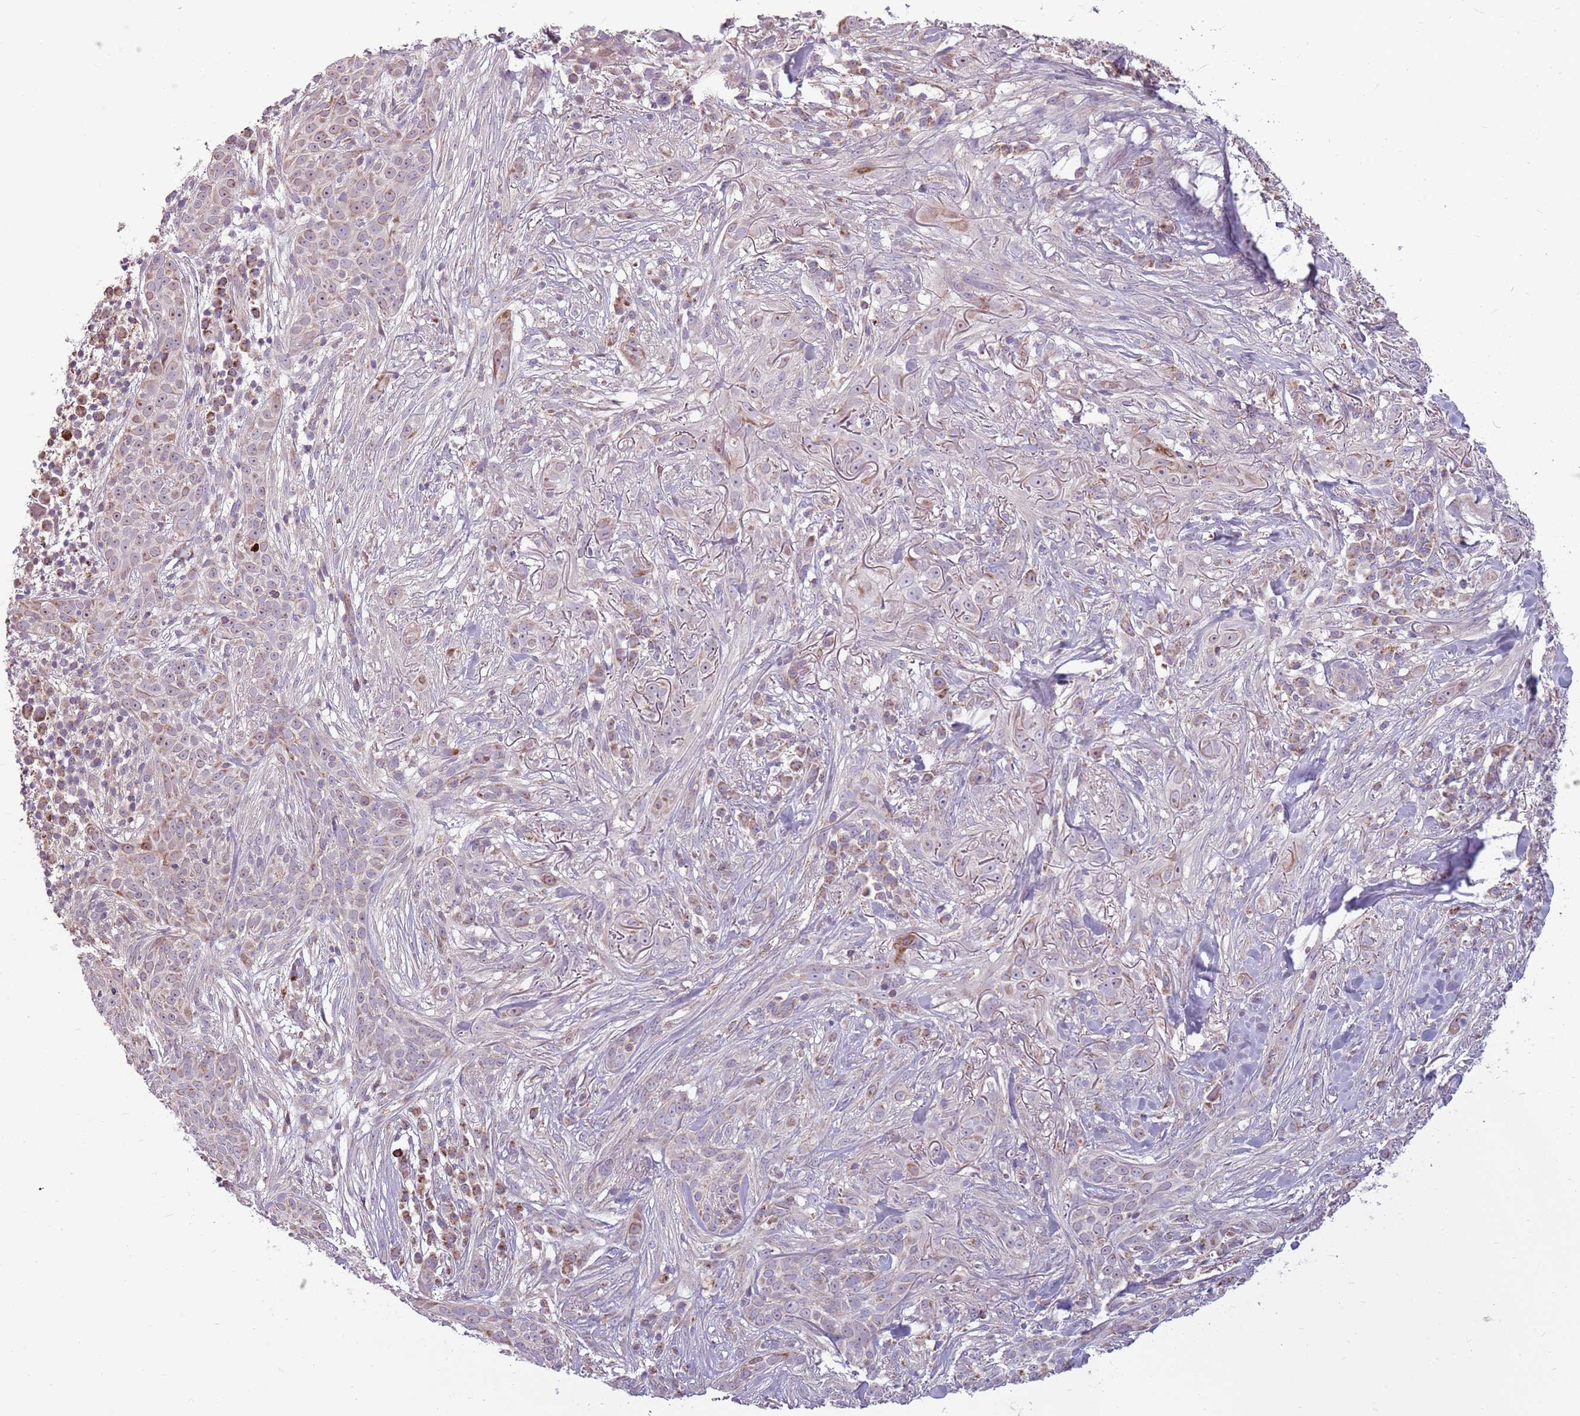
{"staining": {"intensity": "moderate", "quantity": "<25%", "location": "cytoplasmic/membranous"}, "tissue": "skin cancer", "cell_type": "Tumor cells", "image_type": "cancer", "snomed": [{"axis": "morphology", "description": "Basal cell carcinoma"}, {"axis": "topography", "description": "Skin"}], "caption": "An immunohistochemistry photomicrograph of neoplastic tissue is shown. Protein staining in brown labels moderate cytoplasmic/membranous positivity in skin cancer (basal cell carcinoma) within tumor cells. Using DAB (brown) and hematoxylin (blue) stains, captured at high magnification using brightfield microscopy.", "gene": "ZNF530", "patient": {"sex": "male", "age": 72}}